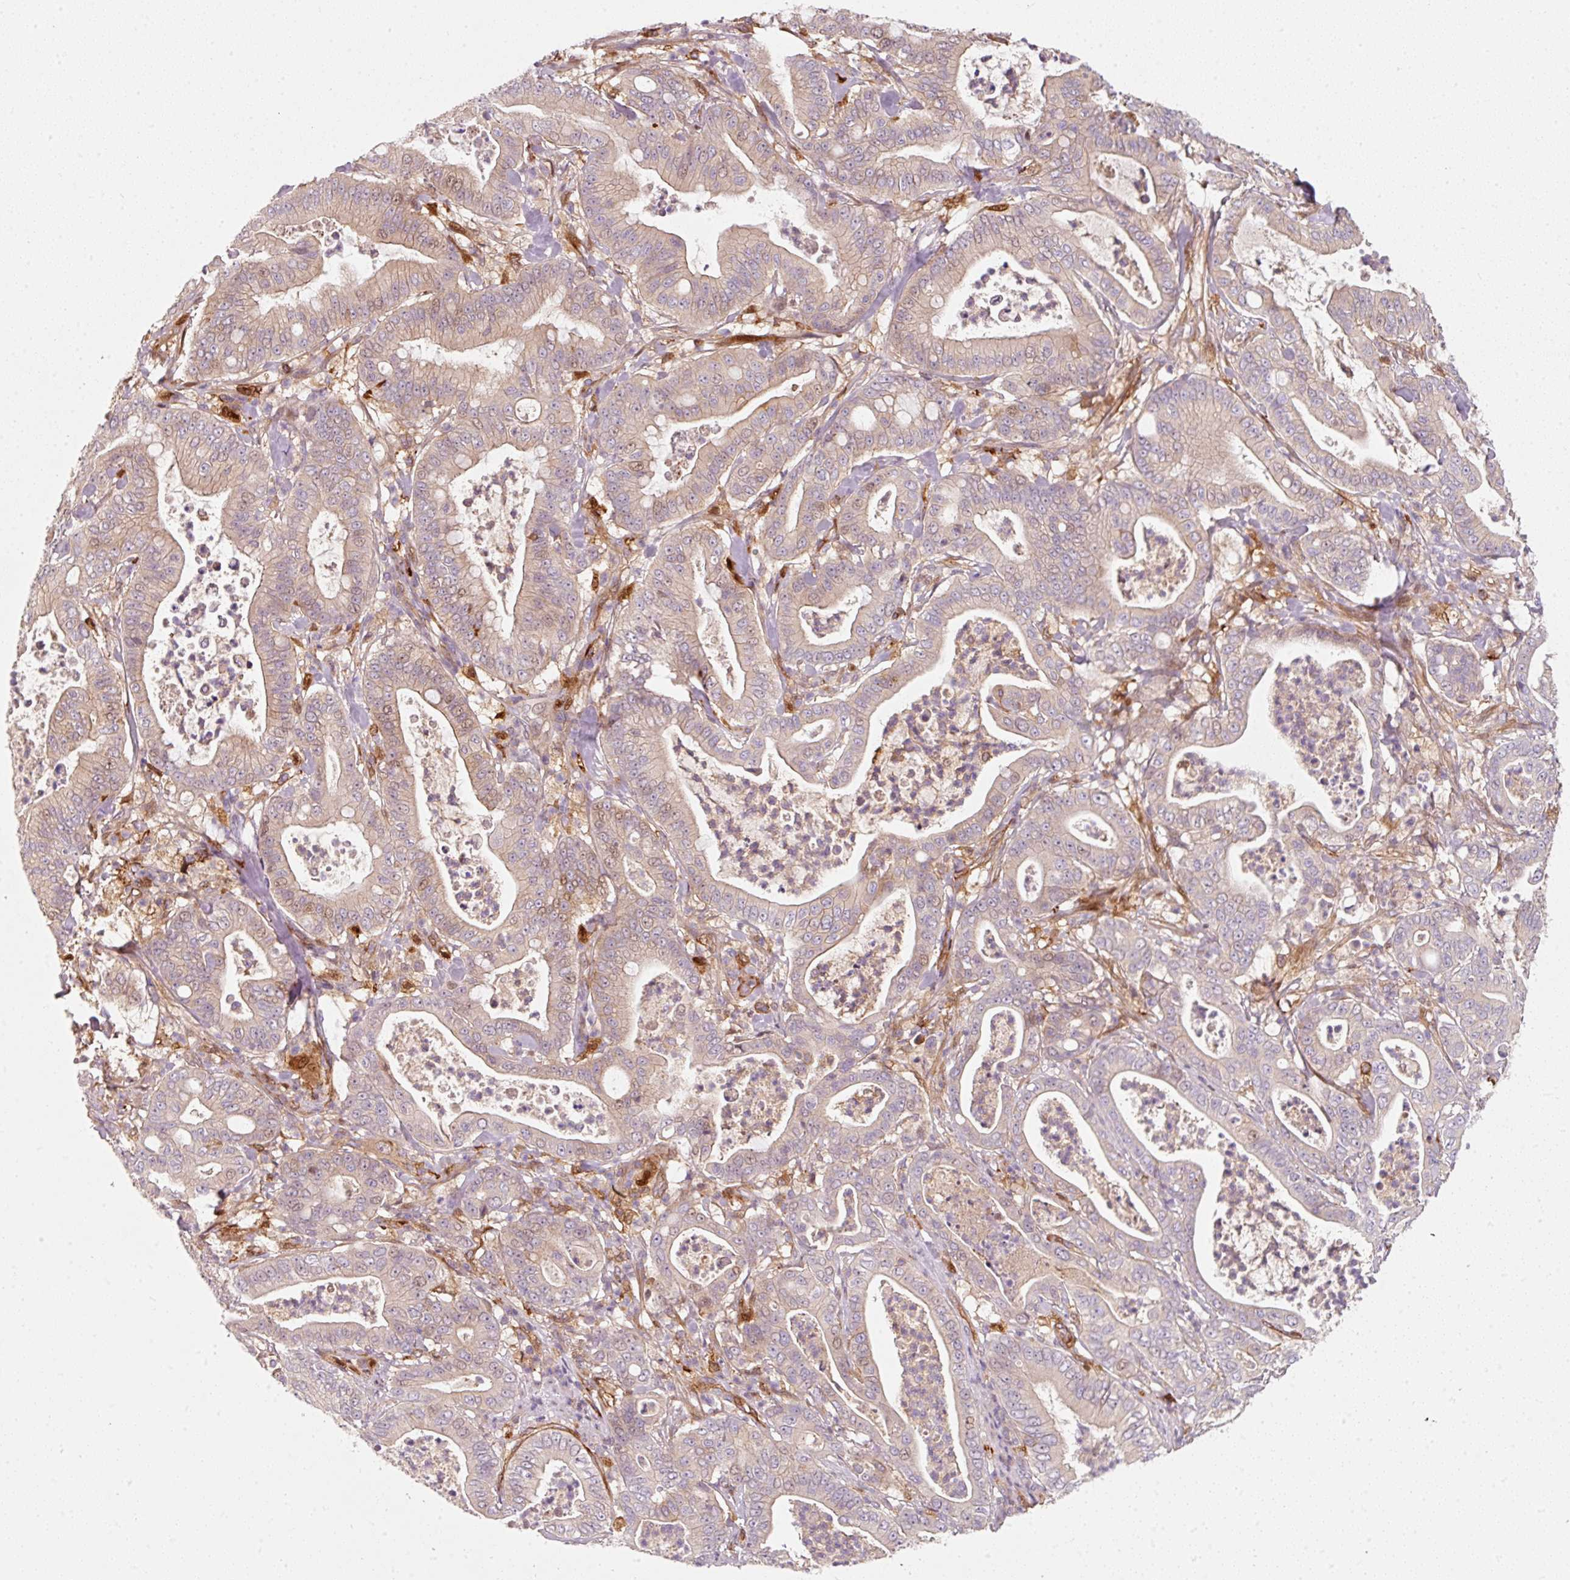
{"staining": {"intensity": "weak", "quantity": "25%-75%", "location": "cytoplasmic/membranous,nuclear"}, "tissue": "pancreatic cancer", "cell_type": "Tumor cells", "image_type": "cancer", "snomed": [{"axis": "morphology", "description": "Adenocarcinoma, NOS"}, {"axis": "topography", "description": "Pancreas"}], "caption": "There is low levels of weak cytoplasmic/membranous and nuclear expression in tumor cells of pancreatic adenocarcinoma, as demonstrated by immunohistochemical staining (brown color).", "gene": "IQGAP2", "patient": {"sex": "male", "age": 71}}